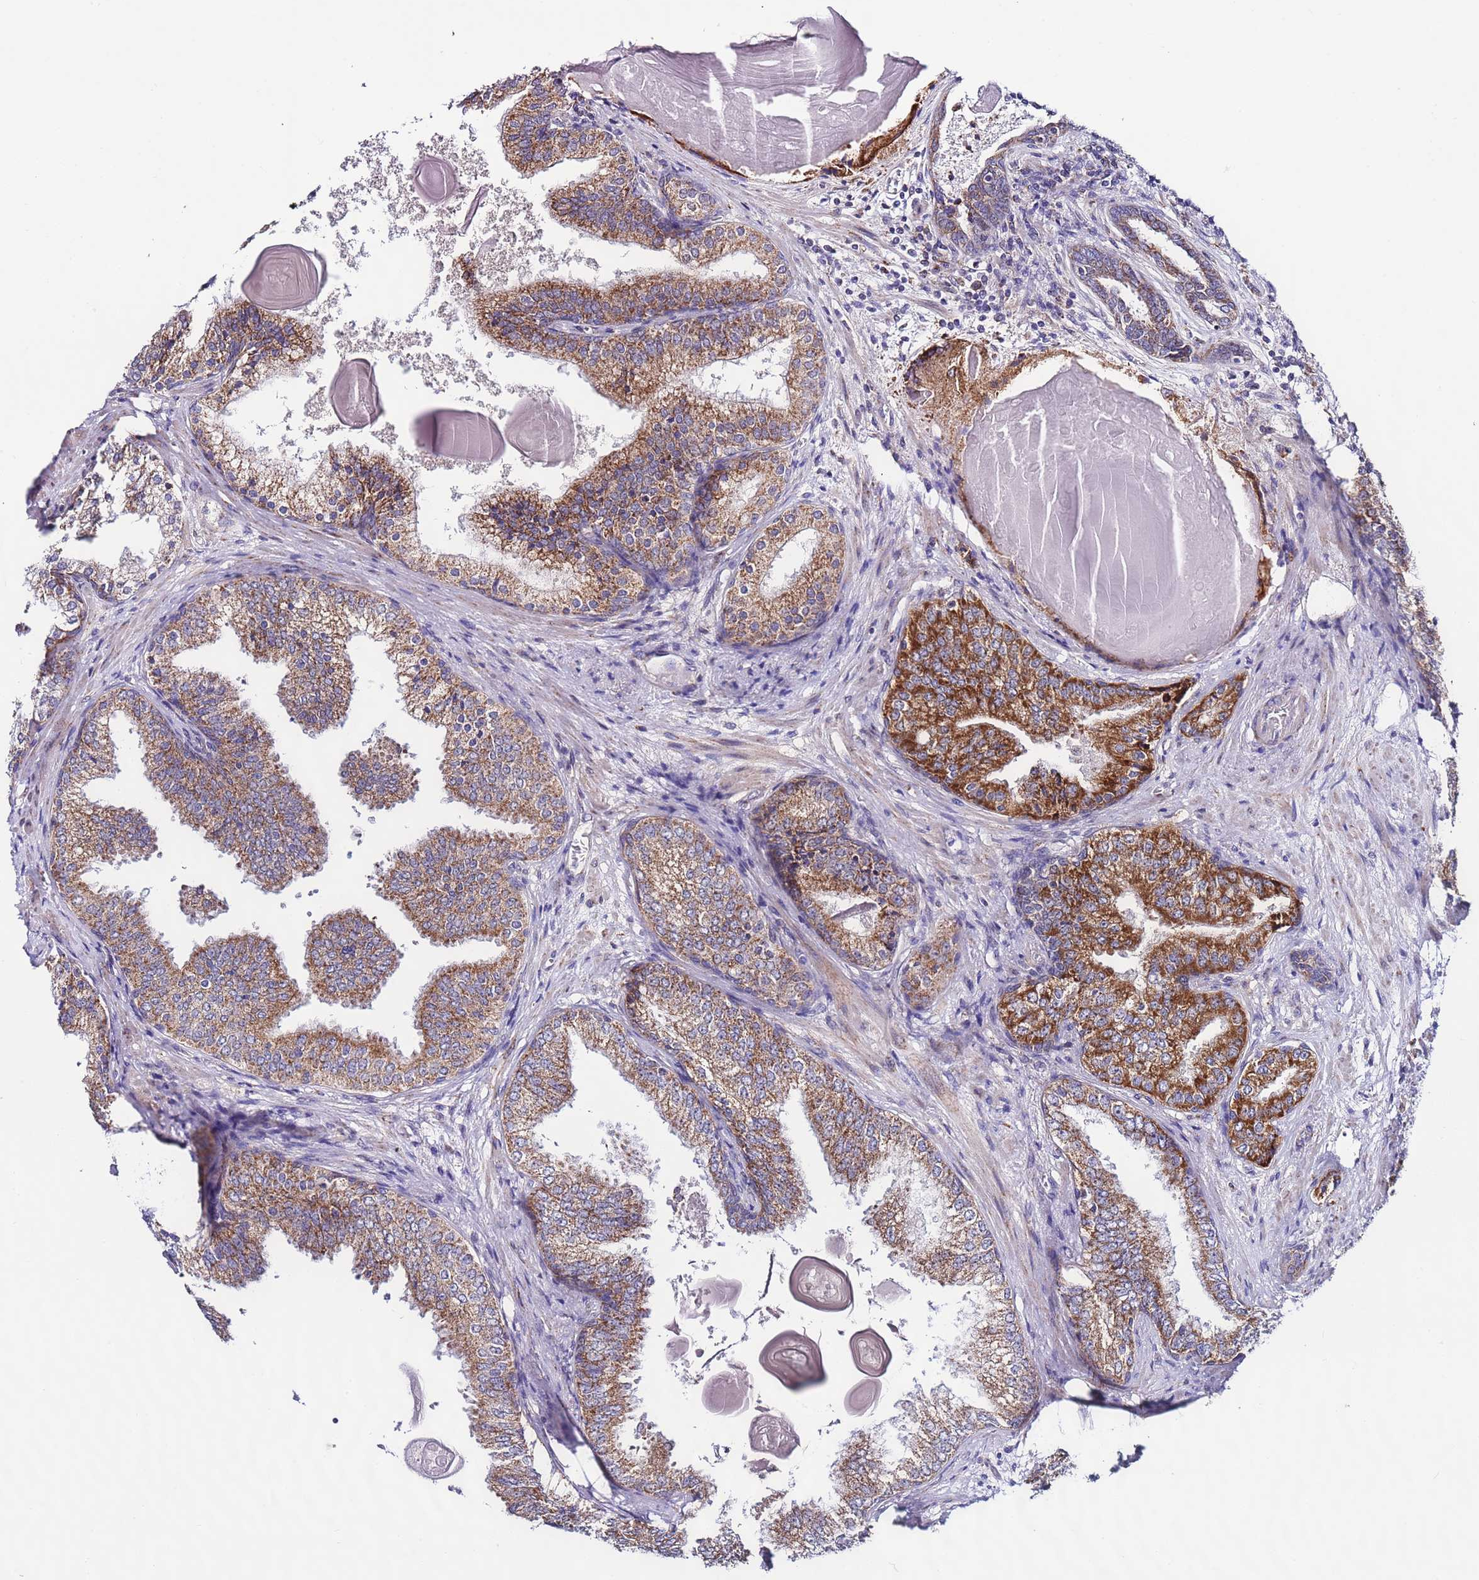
{"staining": {"intensity": "moderate", "quantity": ">75%", "location": "cytoplasmic/membranous"}, "tissue": "prostate cancer", "cell_type": "Tumor cells", "image_type": "cancer", "snomed": [{"axis": "morphology", "description": "Adenocarcinoma, High grade"}, {"axis": "topography", "description": "Prostate"}], "caption": "Moderate cytoplasmic/membranous expression is appreciated in approximately >75% of tumor cells in prostate high-grade adenocarcinoma.", "gene": "UEVLD", "patient": {"sex": "male", "age": 63}}